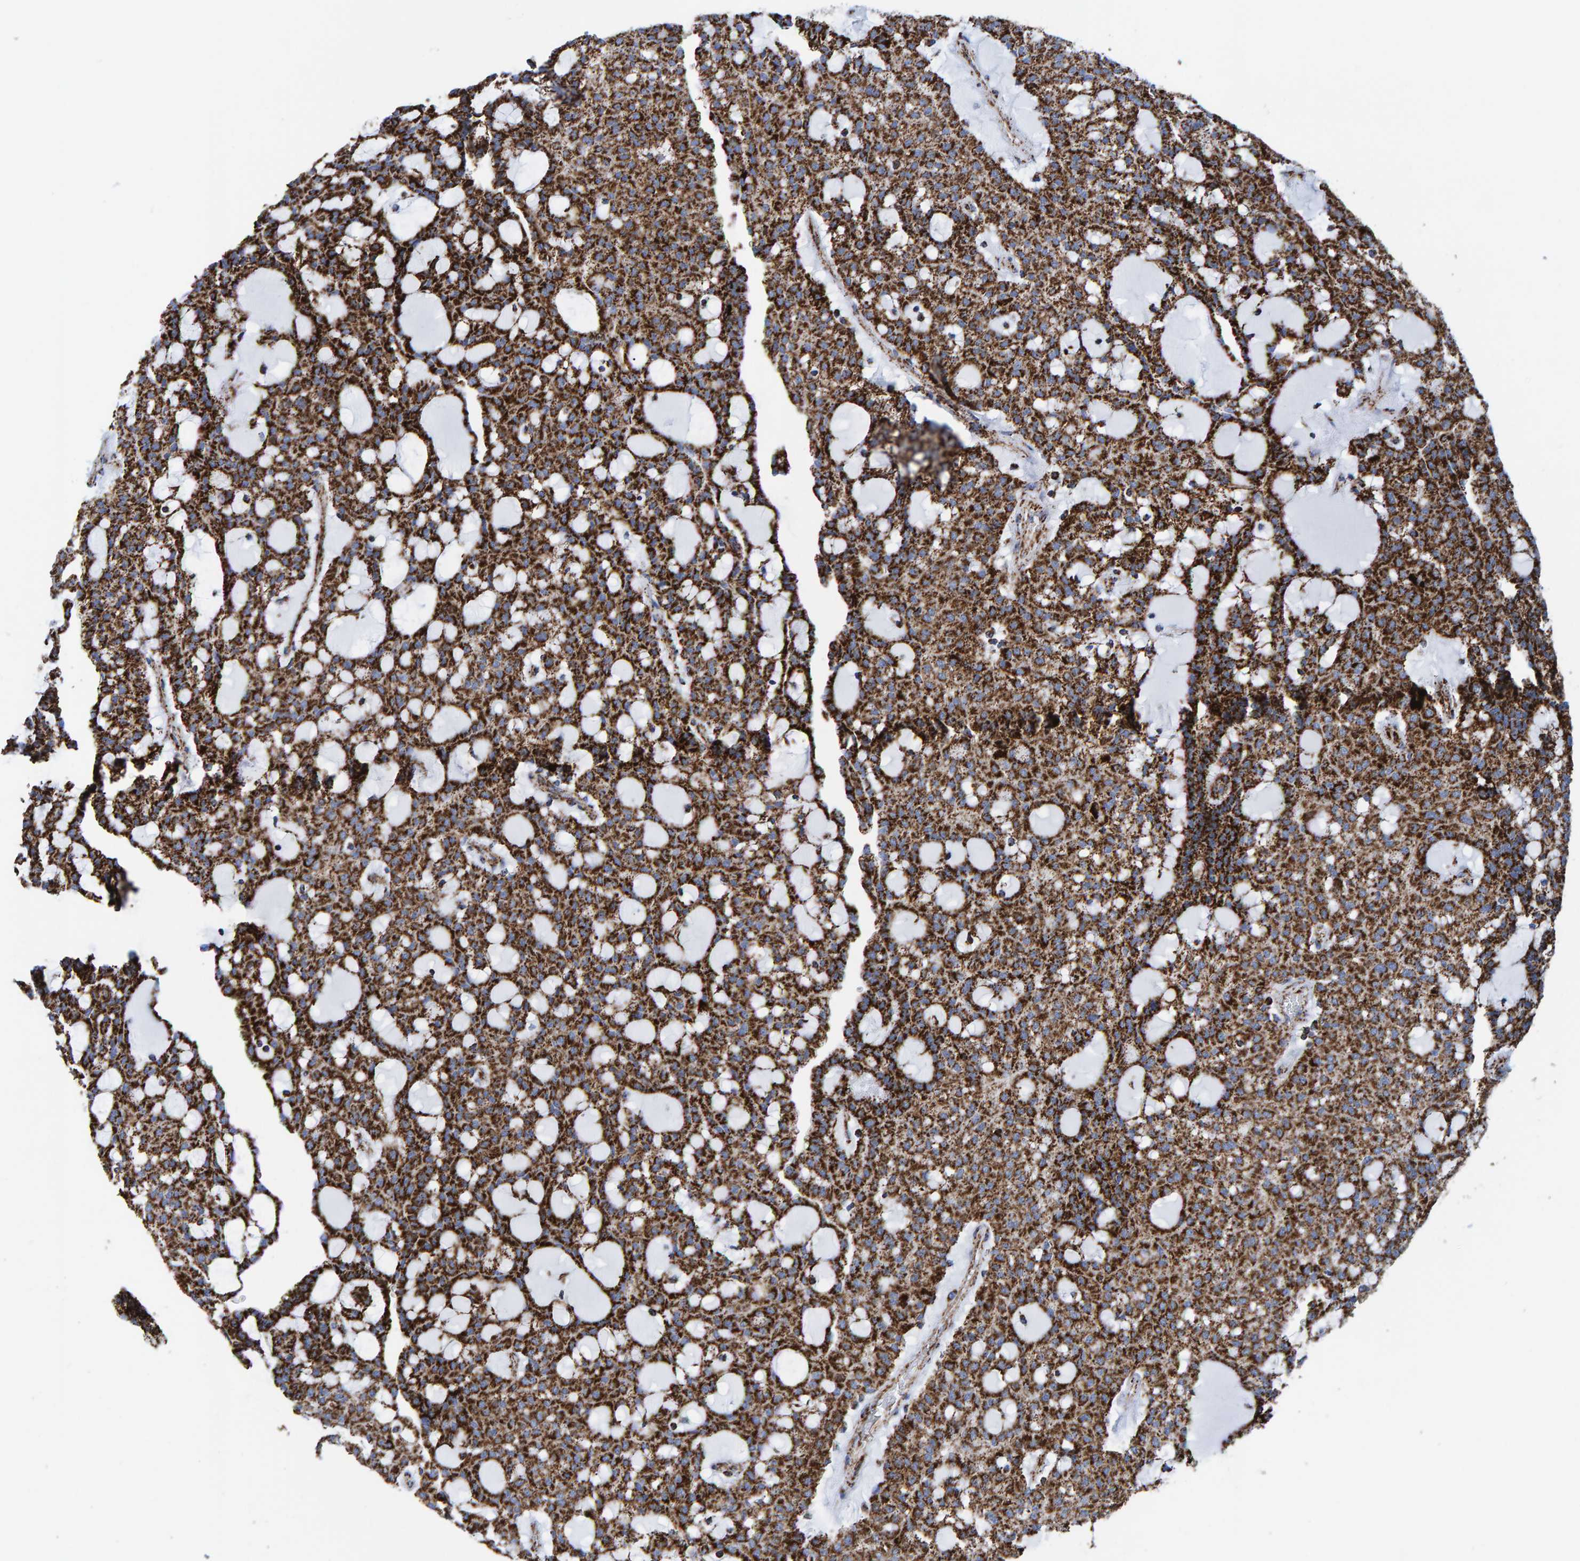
{"staining": {"intensity": "strong", "quantity": ">75%", "location": "cytoplasmic/membranous"}, "tissue": "renal cancer", "cell_type": "Tumor cells", "image_type": "cancer", "snomed": [{"axis": "morphology", "description": "Adenocarcinoma, NOS"}, {"axis": "topography", "description": "Kidney"}], "caption": "This histopathology image demonstrates adenocarcinoma (renal) stained with immunohistochemistry (IHC) to label a protein in brown. The cytoplasmic/membranous of tumor cells show strong positivity for the protein. Nuclei are counter-stained blue.", "gene": "ENSG00000262660", "patient": {"sex": "male", "age": 63}}